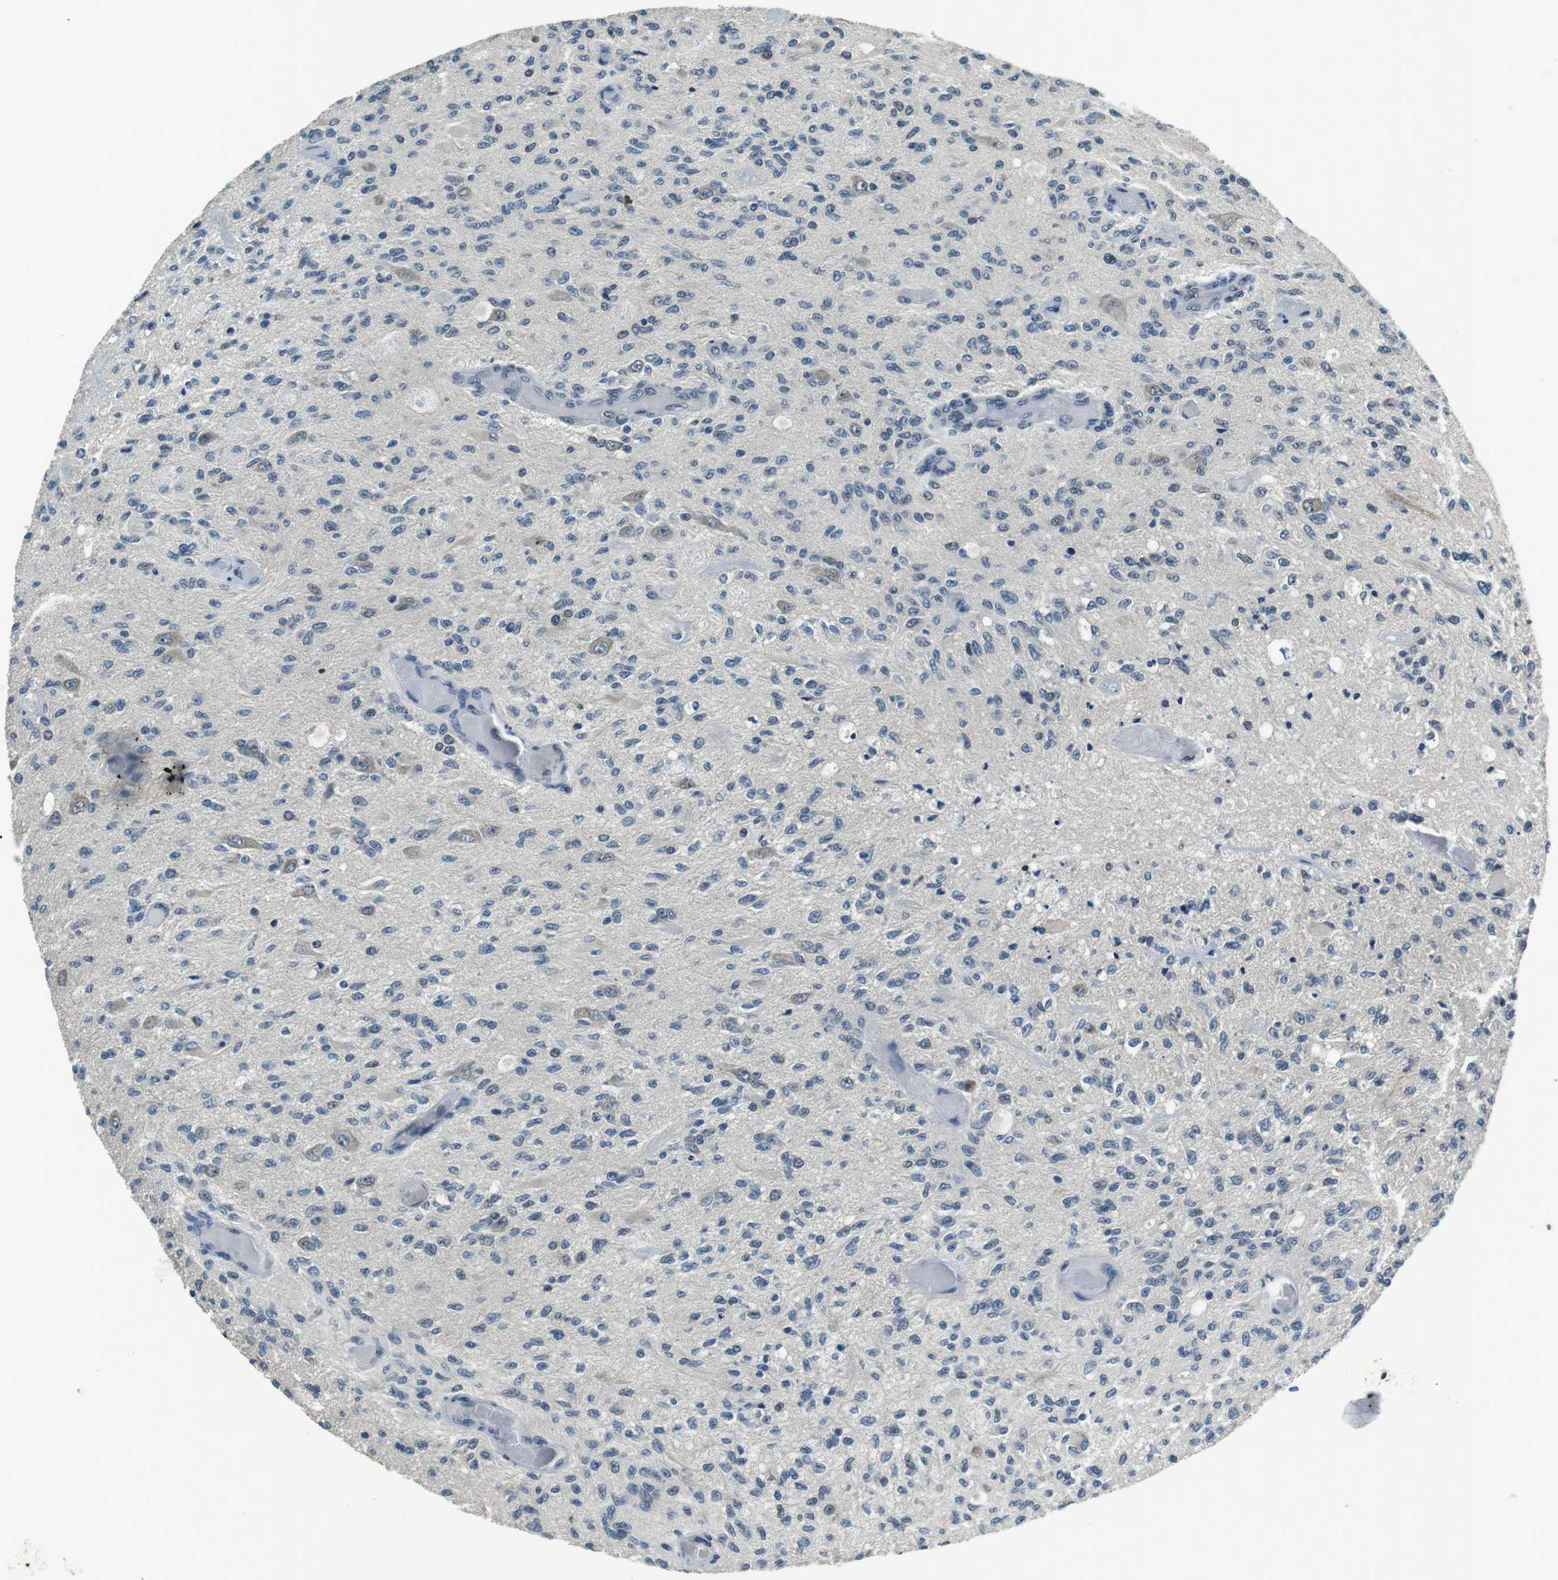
{"staining": {"intensity": "weak", "quantity": "<25%", "location": "nuclear"}, "tissue": "glioma", "cell_type": "Tumor cells", "image_type": "cancer", "snomed": [{"axis": "morphology", "description": "Normal tissue, NOS"}, {"axis": "morphology", "description": "Glioma, malignant, High grade"}, {"axis": "topography", "description": "Cerebral cortex"}], "caption": "This is an immunohistochemistry image of glioma. There is no staining in tumor cells.", "gene": "NEK4", "patient": {"sex": "male", "age": 77}}